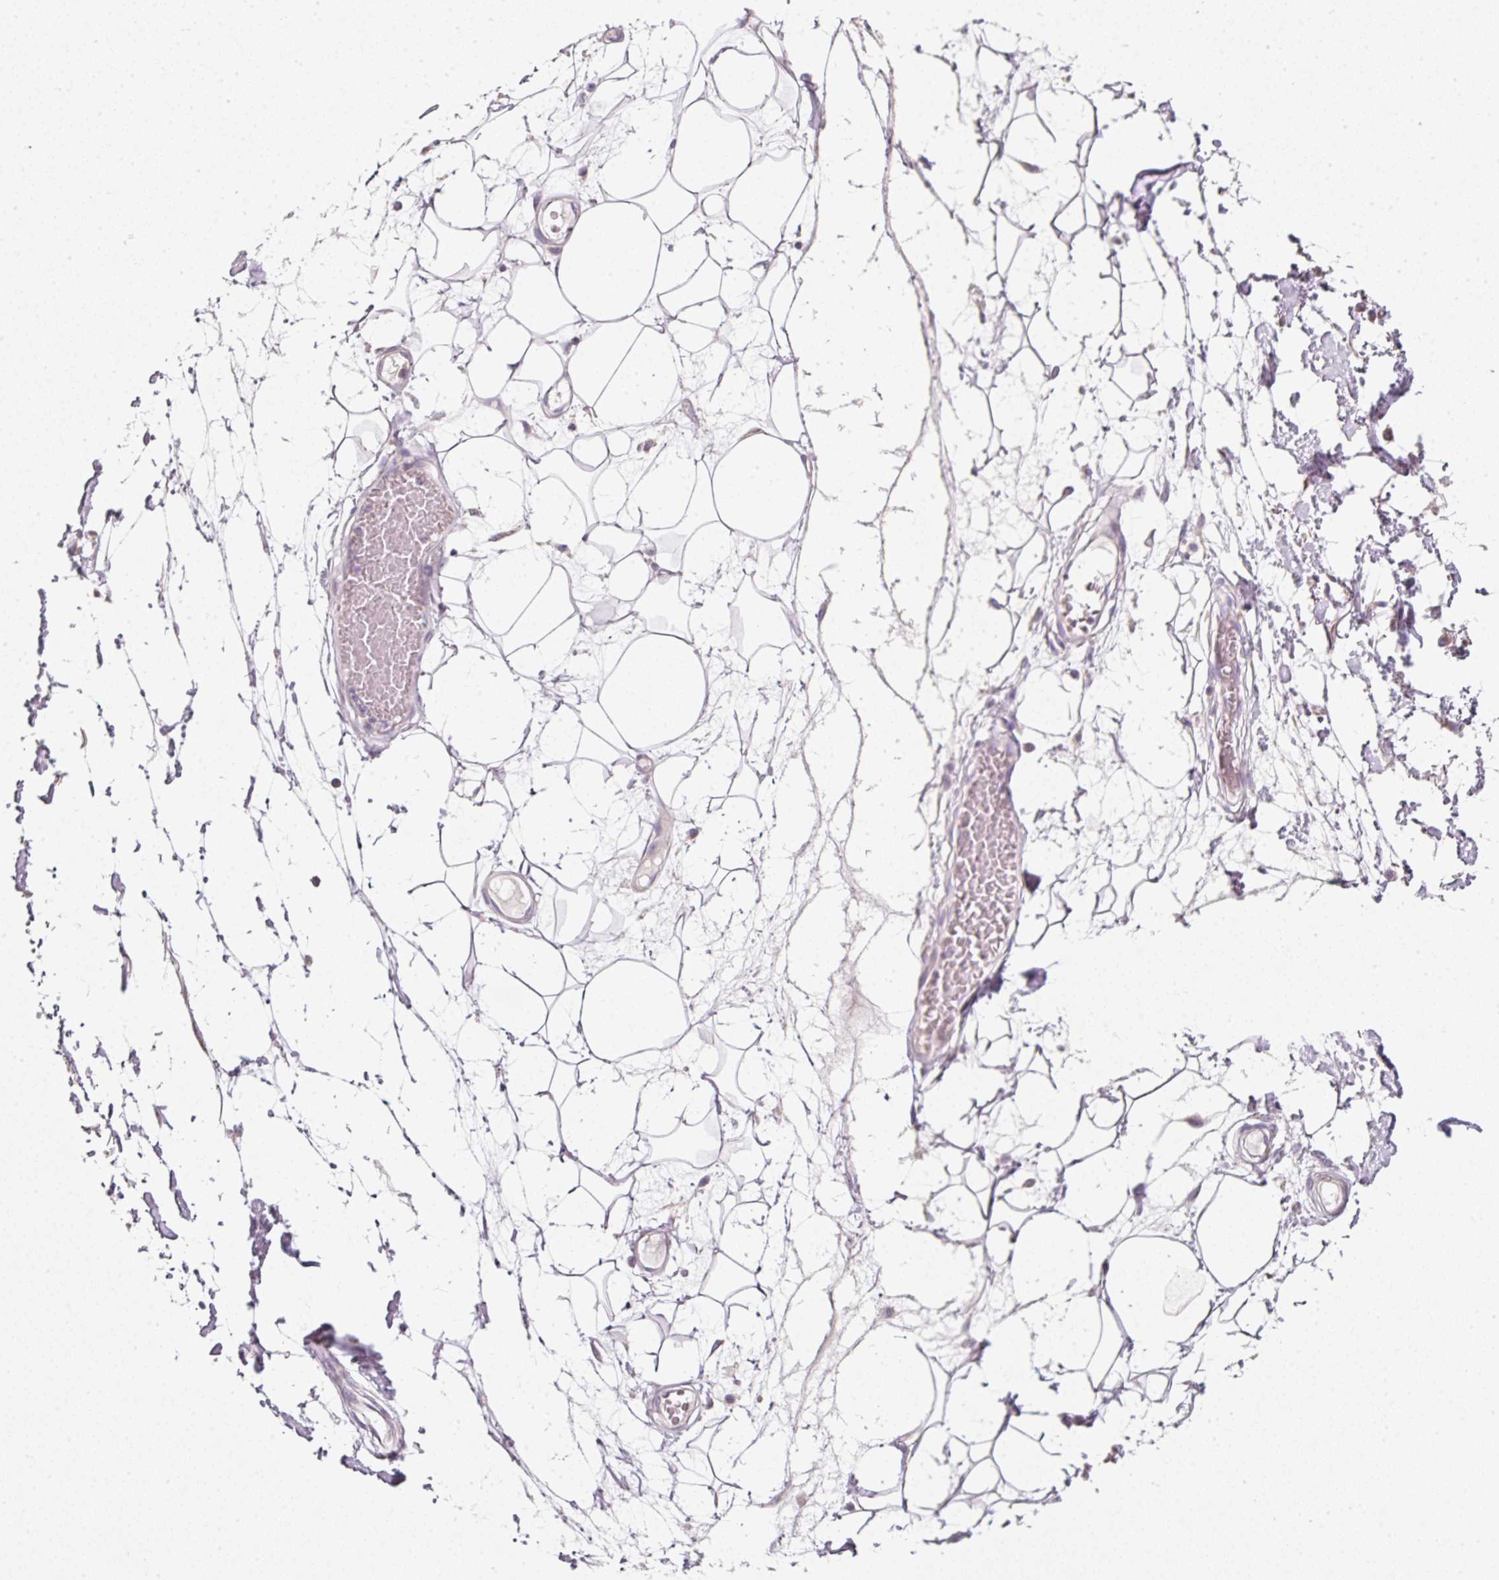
{"staining": {"intensity": "negative", "quantity": "none", "location": "none"}, "tissue": "adipose tissue", "cell_type": "Adipocytes", "image_type": "normal", "snomed": [{"axis": "morphology", "description": "Normal tissue, NOS"}, {"axis": "topography", "description": "Vulva"}, {"axis": "topography", "description": "Peripheral nerve tissue"}], "caption": "This is a image of immunohistochemistry (IHC) staining of benign adipose tissue, which shows no positivity in adipocytes.", "gene": "NDUFA1", "patient": {"sex": "female", "age": 68}}